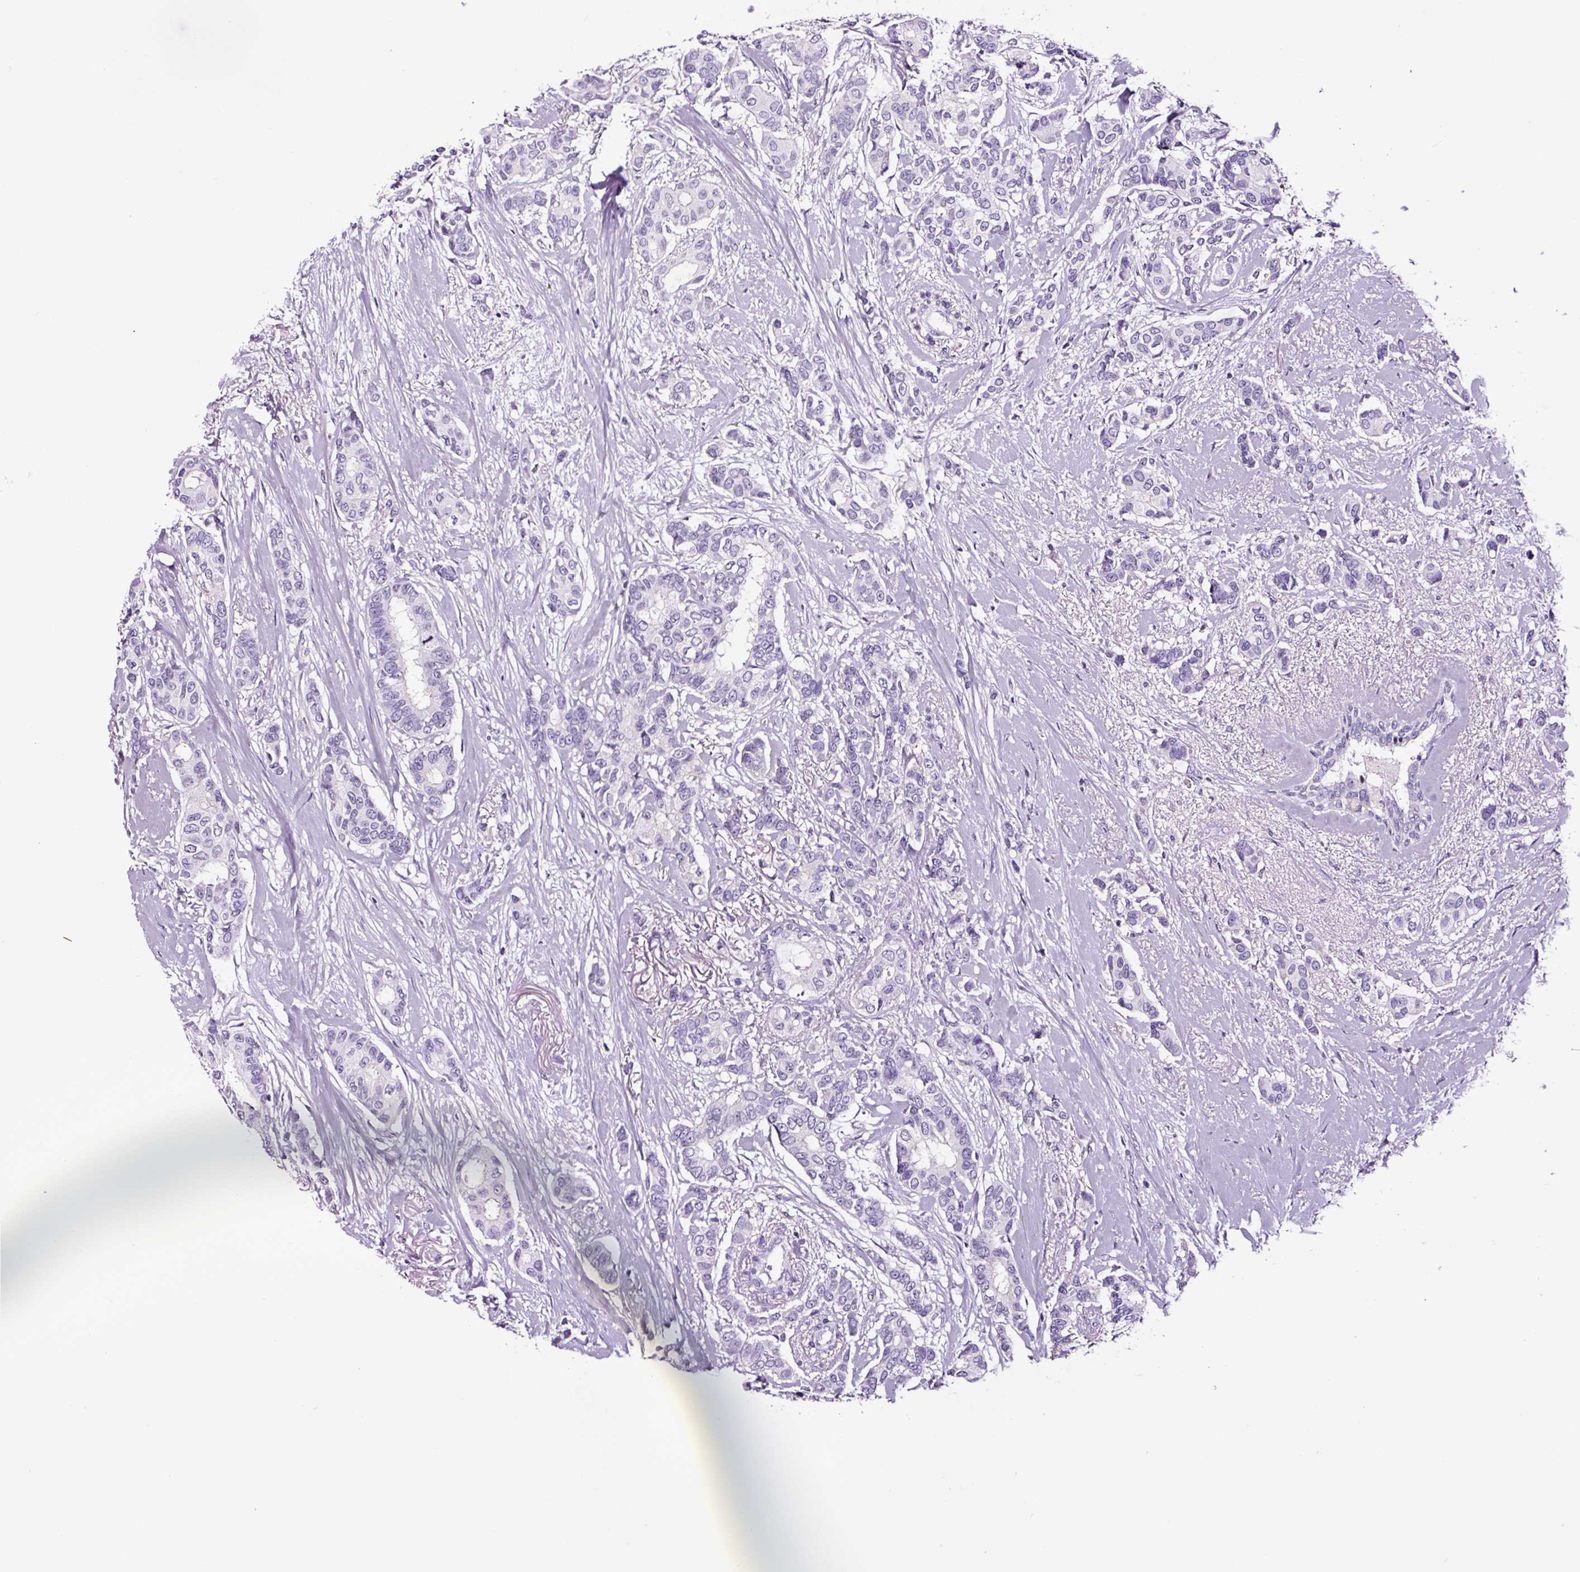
{"staining": {"intensity": "negative", "quantity": "none", "location": "none"}, "tissue": "breast cancer", "cell_type": "Tumor cells", "image_type": "cancer", "snomed": [{"axis": "morphology", "description": "Duct carcinoma"}, {"axis": "topography", "description": "Breast"}], "caption": "The photomicrograph reveals no significant expression in tumor cells of breast cancer. The staining is performed using DAB (3,3'-diaminobenzidine) brown chromogen with nuclei counter-stained in using hematoxylin.", "gene": "FBXL7", "patient": {"sex": "female", "age": 73}}